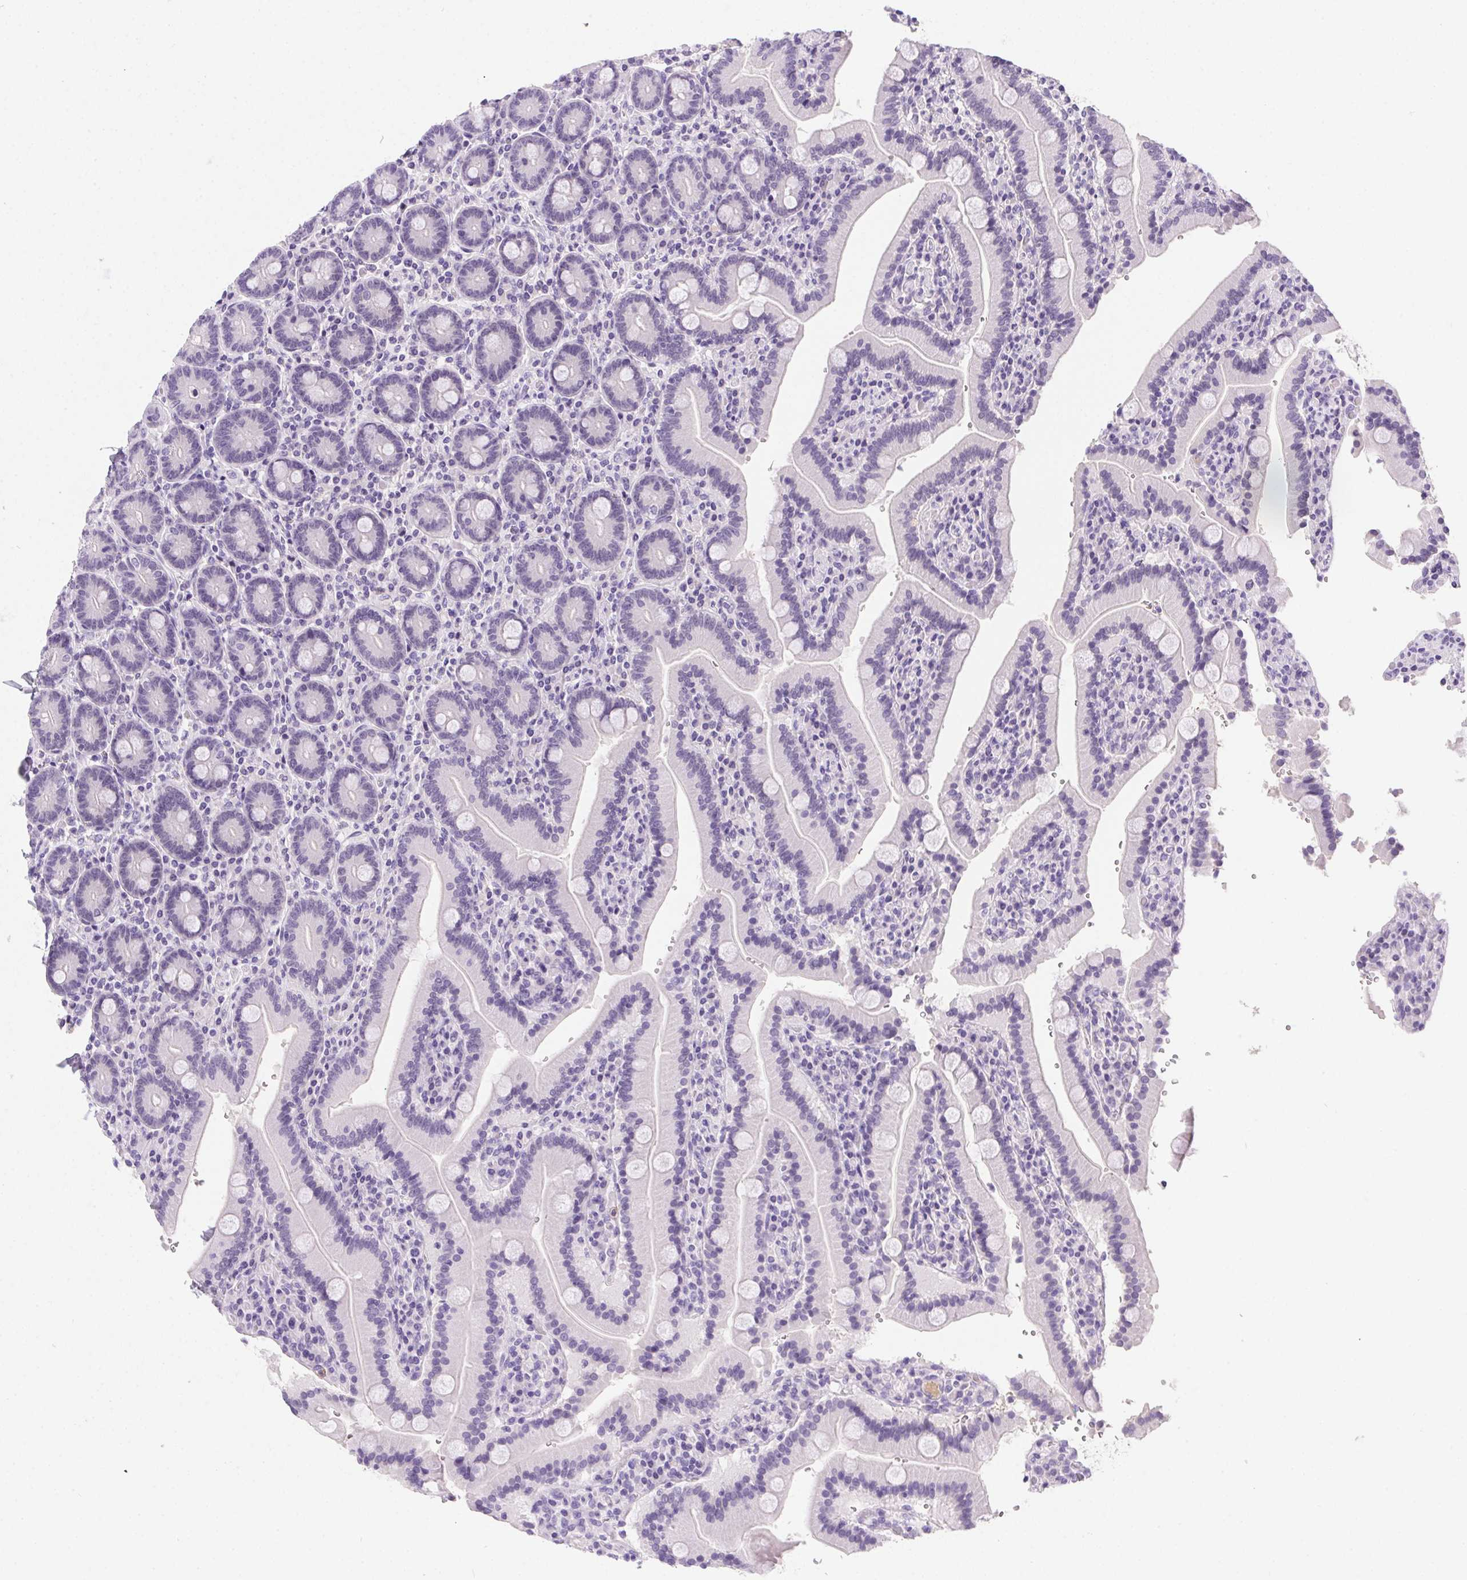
{"staining": {"intensity": "negative", "quantity": "none", "location": "none"}, "tissue": "duodenum", "cell_type": "Glandular cells", "image_type": "normal", "snomed": [{"axis": "morphology", "description": "Normal tissue, NOS"}, {"axis": "topography", "description": "Duodenum"}], "caption": "An image of human duodenum is negative for staining in glandular cells. The staining was performed using DAB (3,3'-diaminobenzidine) to visualize the protein expression in brown, while the nuclei were stained in blue with hematoxylin (Magnification: 20x).", "gene": "SSTR4", "patient": {"sex": "female", "age": 62}}